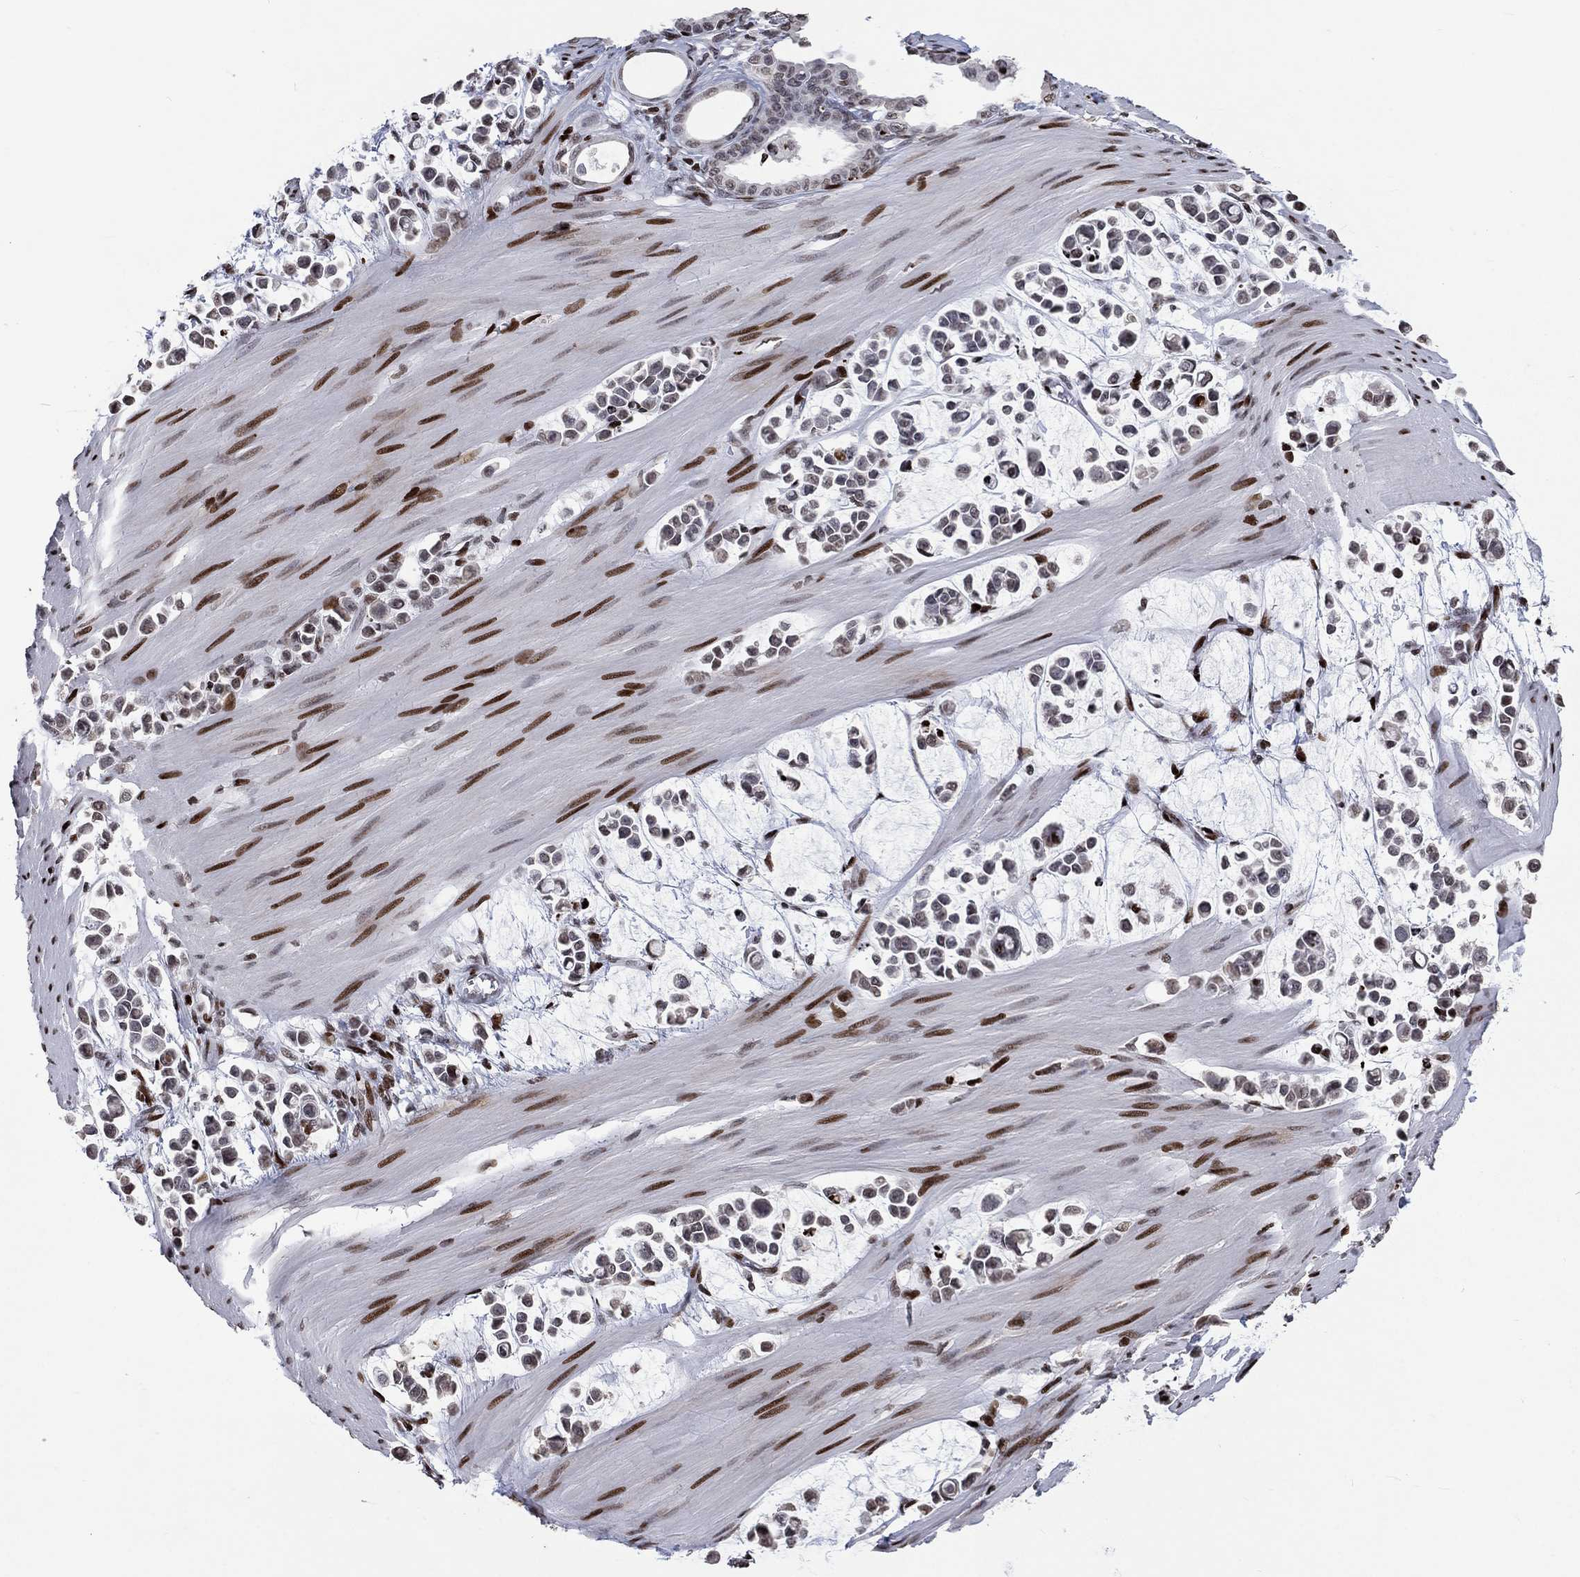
{"staining": {"intensity": "negative", "quantity": "none", "location": "none"}, "tissue": "stomach cancer", "cell_type": "Tumor cells", "image_type": "cancer", "snomed": [{"axis": "morphology", "description": "Adenocarcinoma, NOS"}, {"axis": "topography", "description": "Stomach"}], "caption": "Human stomach cancer stained for a protein using IHC demonstrates no positivity in tumor cells.", "gene": "SRSF3", "patient": {"sex": "male", "age": 82}}